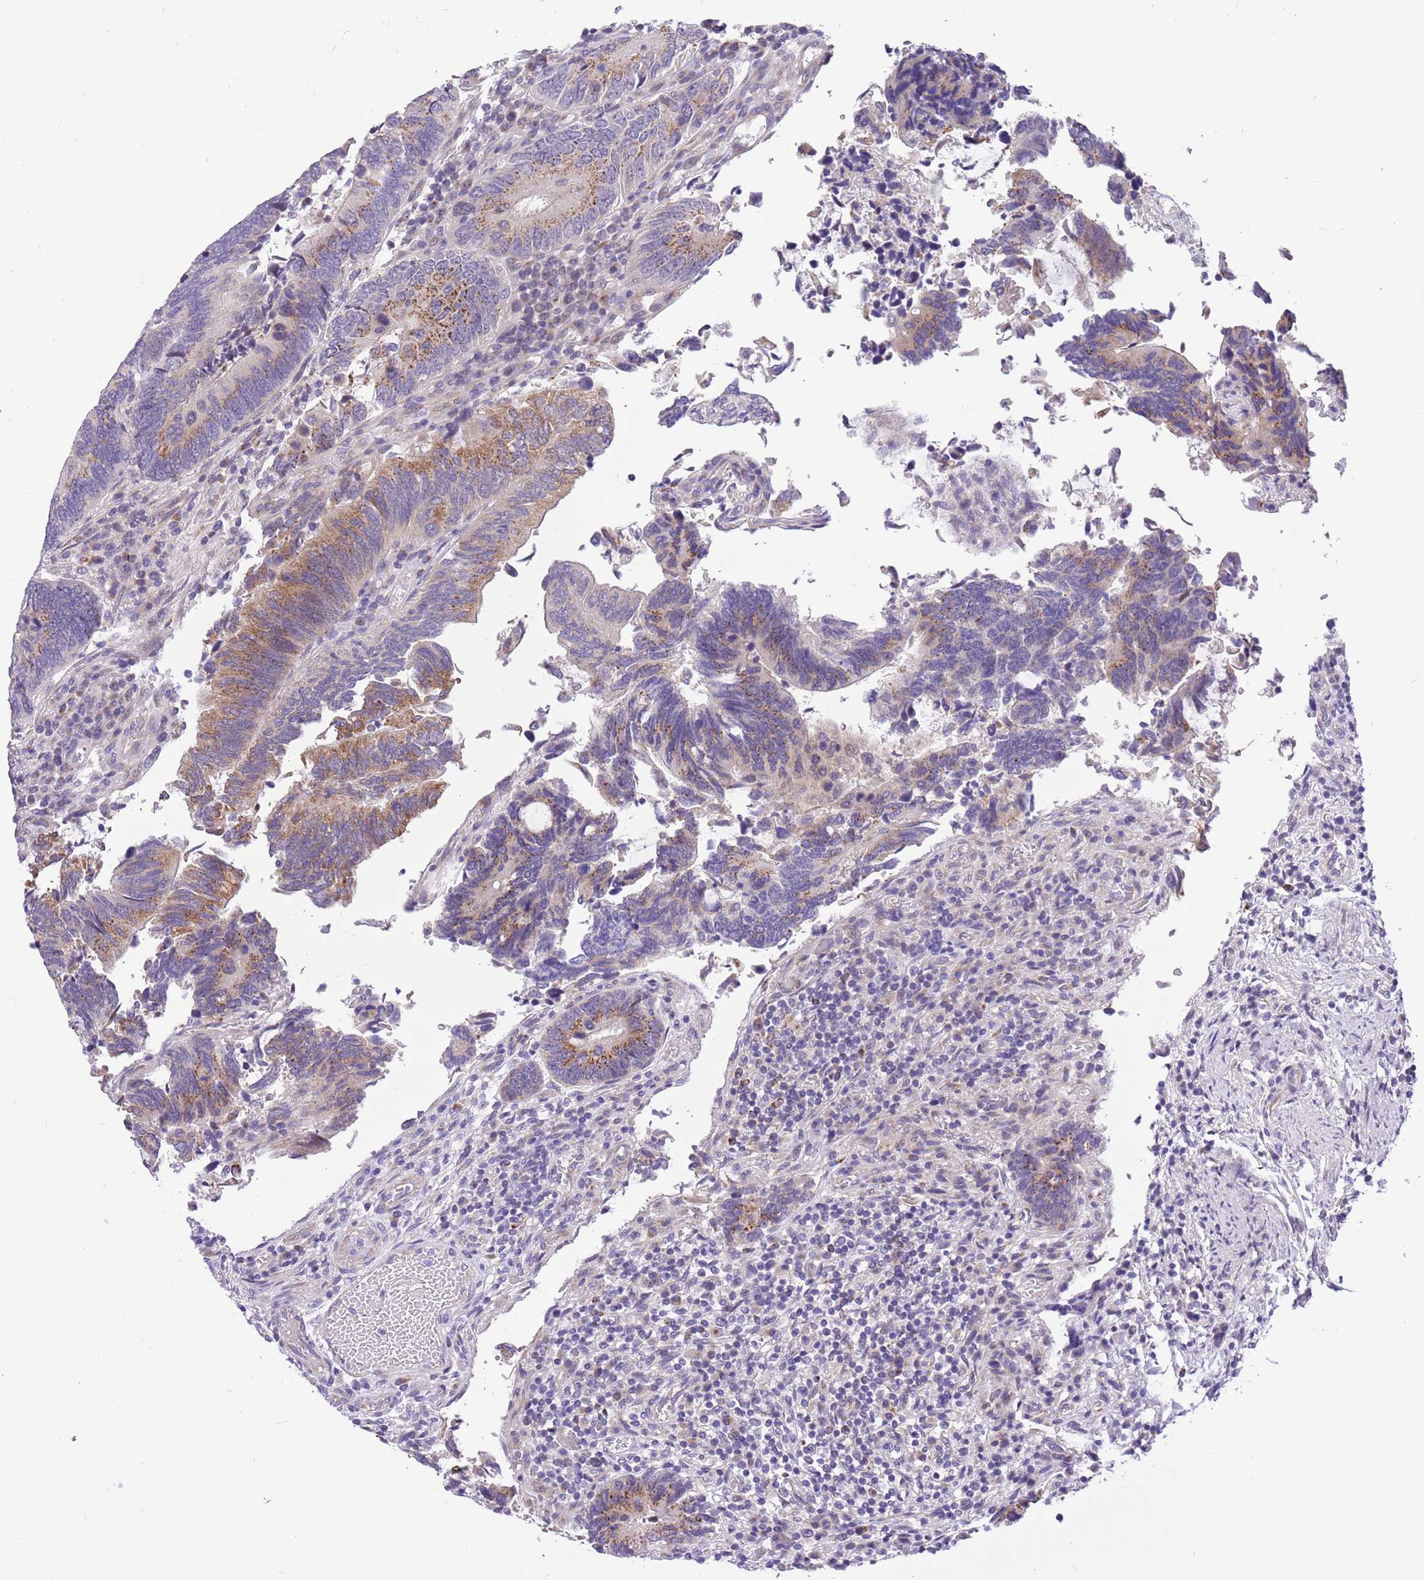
{"staining": {"intensity": "moderate", "quantity": "<25%", "location": "cytoplasmic/membranous"}, "tissue": "colorectal cancer", "cell_type": "Tumor cells", "image_type": "cancer", "snomed": [{"axis": "morphology", "description": "Adenocarcinoma, NOS"}, {"axis": "topography", "description": "Colon"}], "caption": "Immunohistochemistry (IHC) of human colorectal cancer (adenocarcinoma) displays low levels of moderate cytoplasmic/membranous expression in approximately <25% of tumor cells.", "gene": "COX17", "patient": {"sex": "male", "age": 87}}